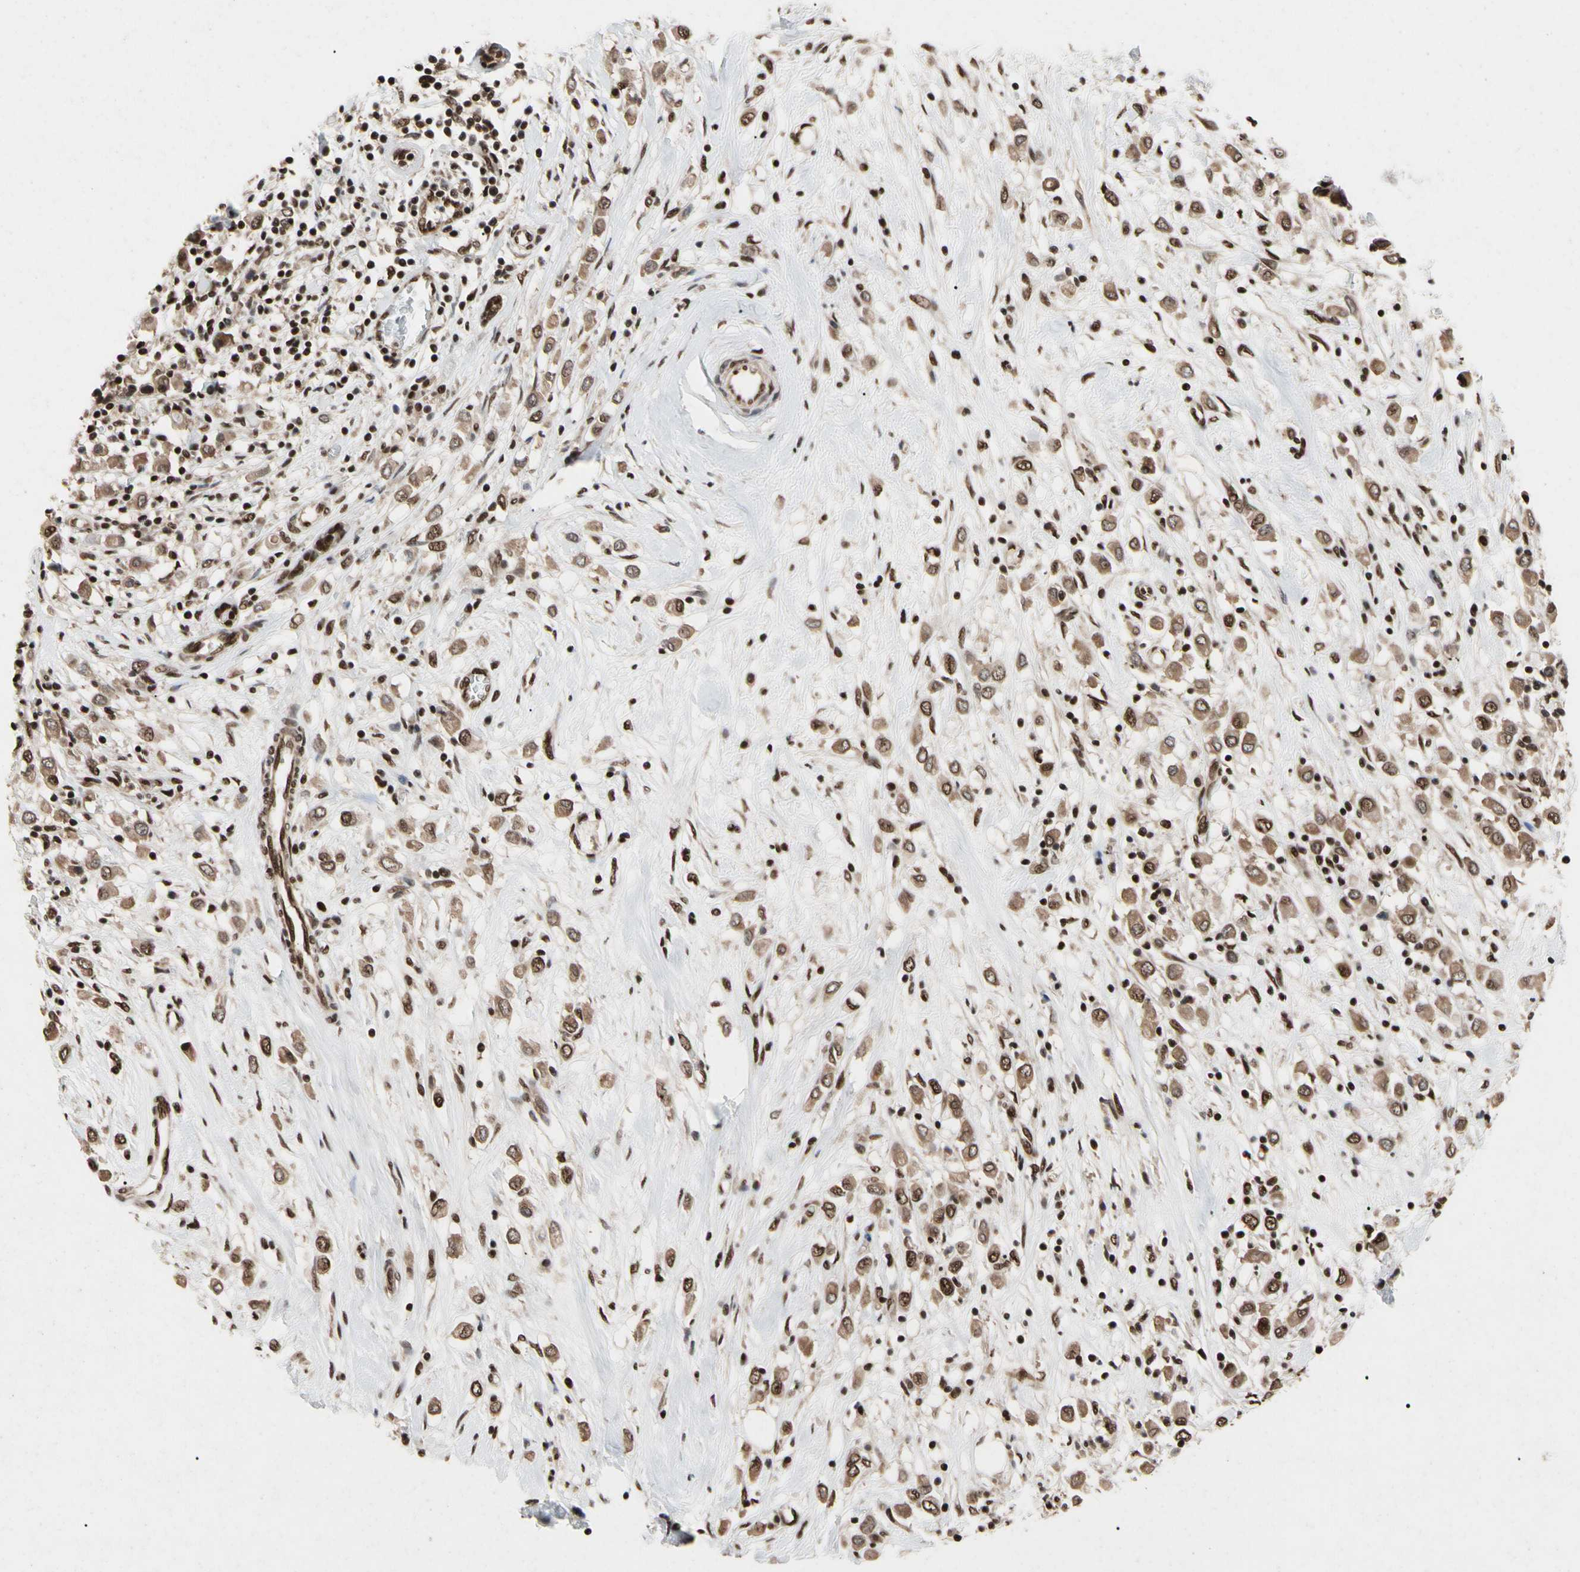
{"staining": {"intensity": "moderate", "quantity": ">75%", "location": "cytoplasmic/membranous,nuclear"}, "tissue": "breast cancer", "cell_type": "Tumor cells", "image_type": "cancer", "snomed": [{"axis": "morphology", "description": "Duct carcinoma"}, {"axis": "topography", "description": "Breast"}], "caption": "A histopathology image of human breast cancer stained for a protein displays moderate cytoplasmic/membranous and nuclear brown staining in tumor cells.", "gene": "FAM98B", "patient": {"sex": "female", "age": 61}}